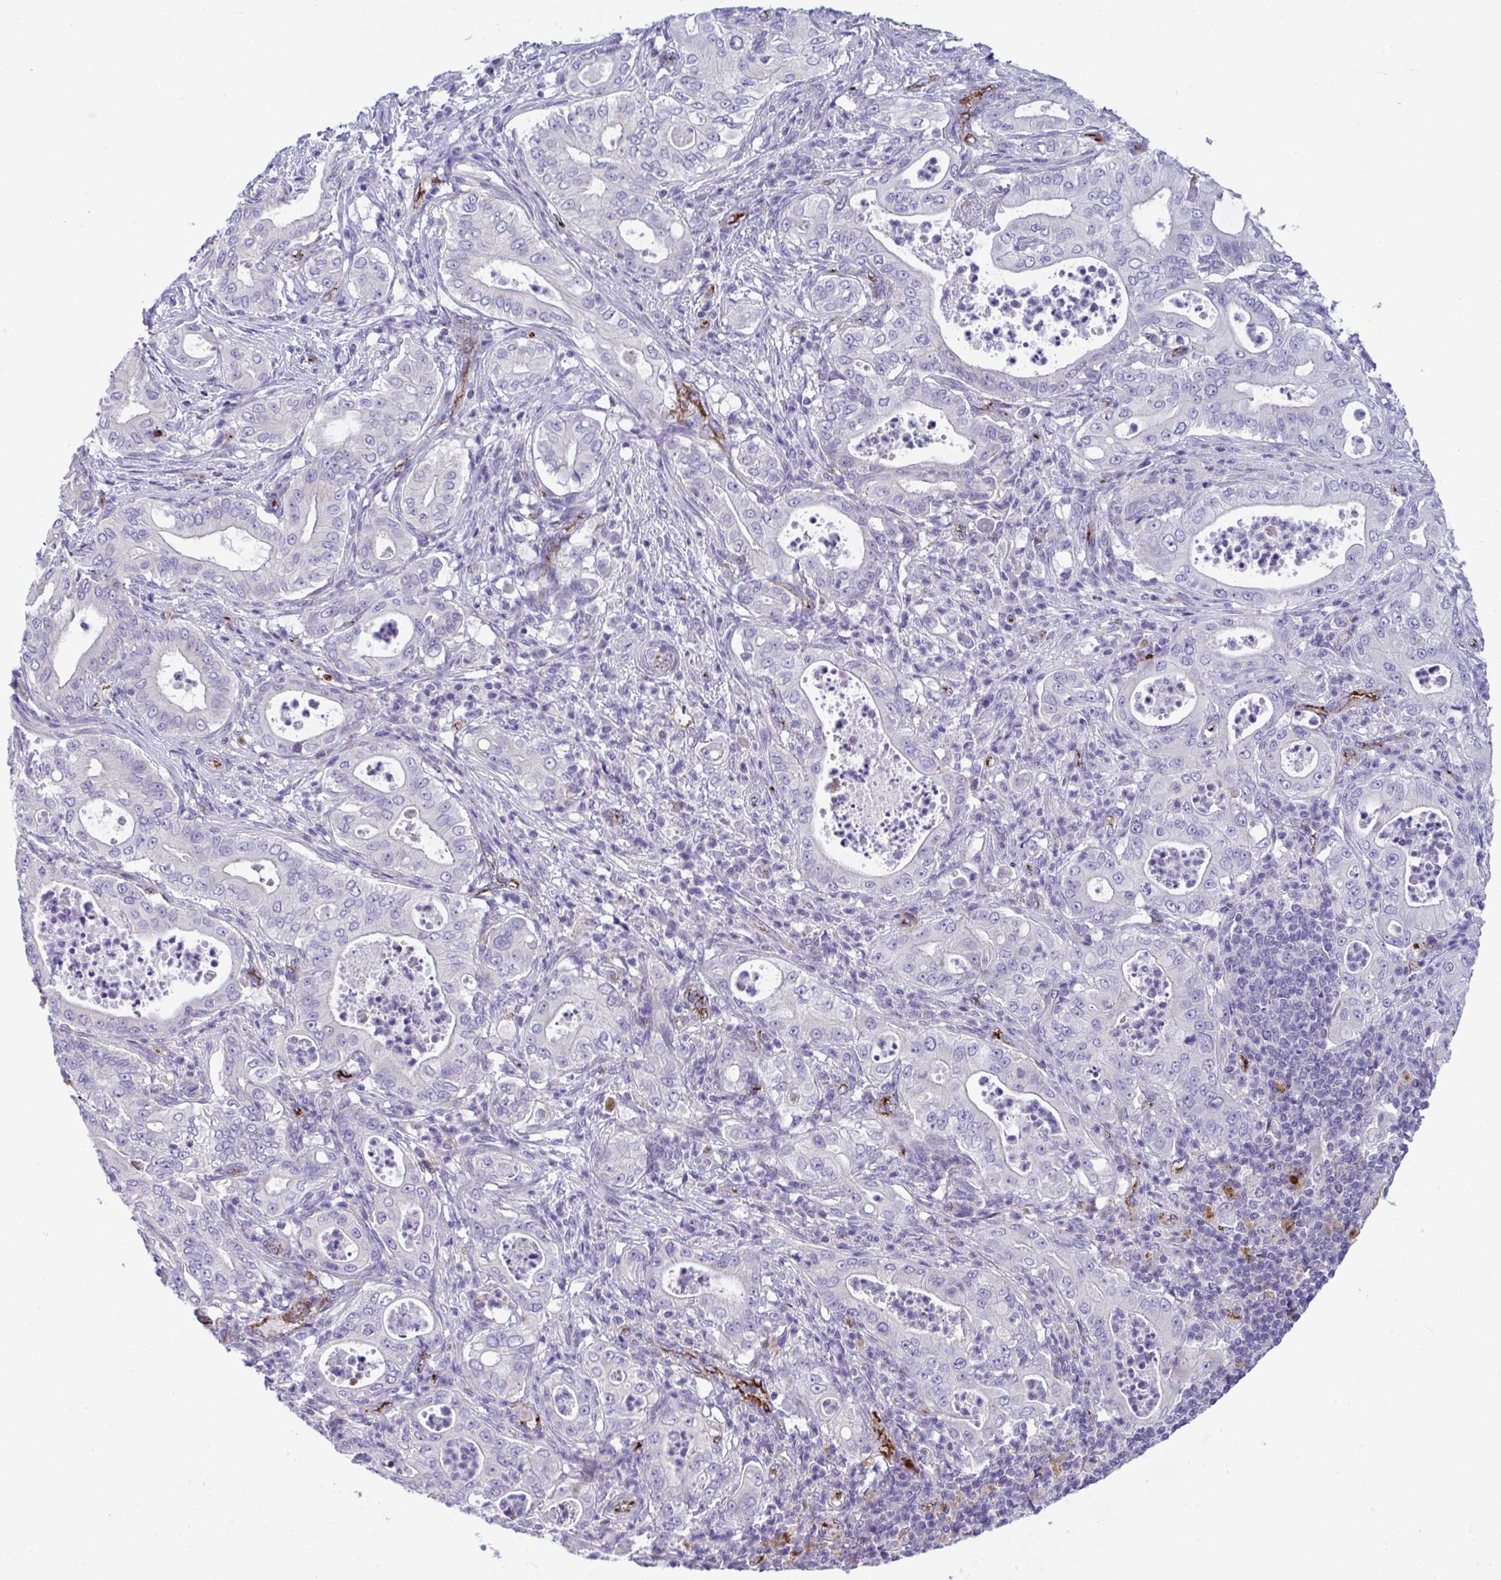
{"staining": {"intensity": "negative", "quantity": "none", "location": "none"}, "tissue": "pancreatic cancer", "cell_type": "Tumor cells", "image_type": "cancer", "snomed": [{"axis": "morphology", "description": "Adenocarcinoma, NOS"}, {"axis": "topography", "description": "Pancreas"}], "caption": "This histopathology image is of pancreatic cancer stained with immunohistochemistry to label a protein in brown with the nuclei are counter-stained blue. There is no expression in tumor cells.", "gene": "TOR1AIP2", "patient": {"sex": "male", "age": 71}}